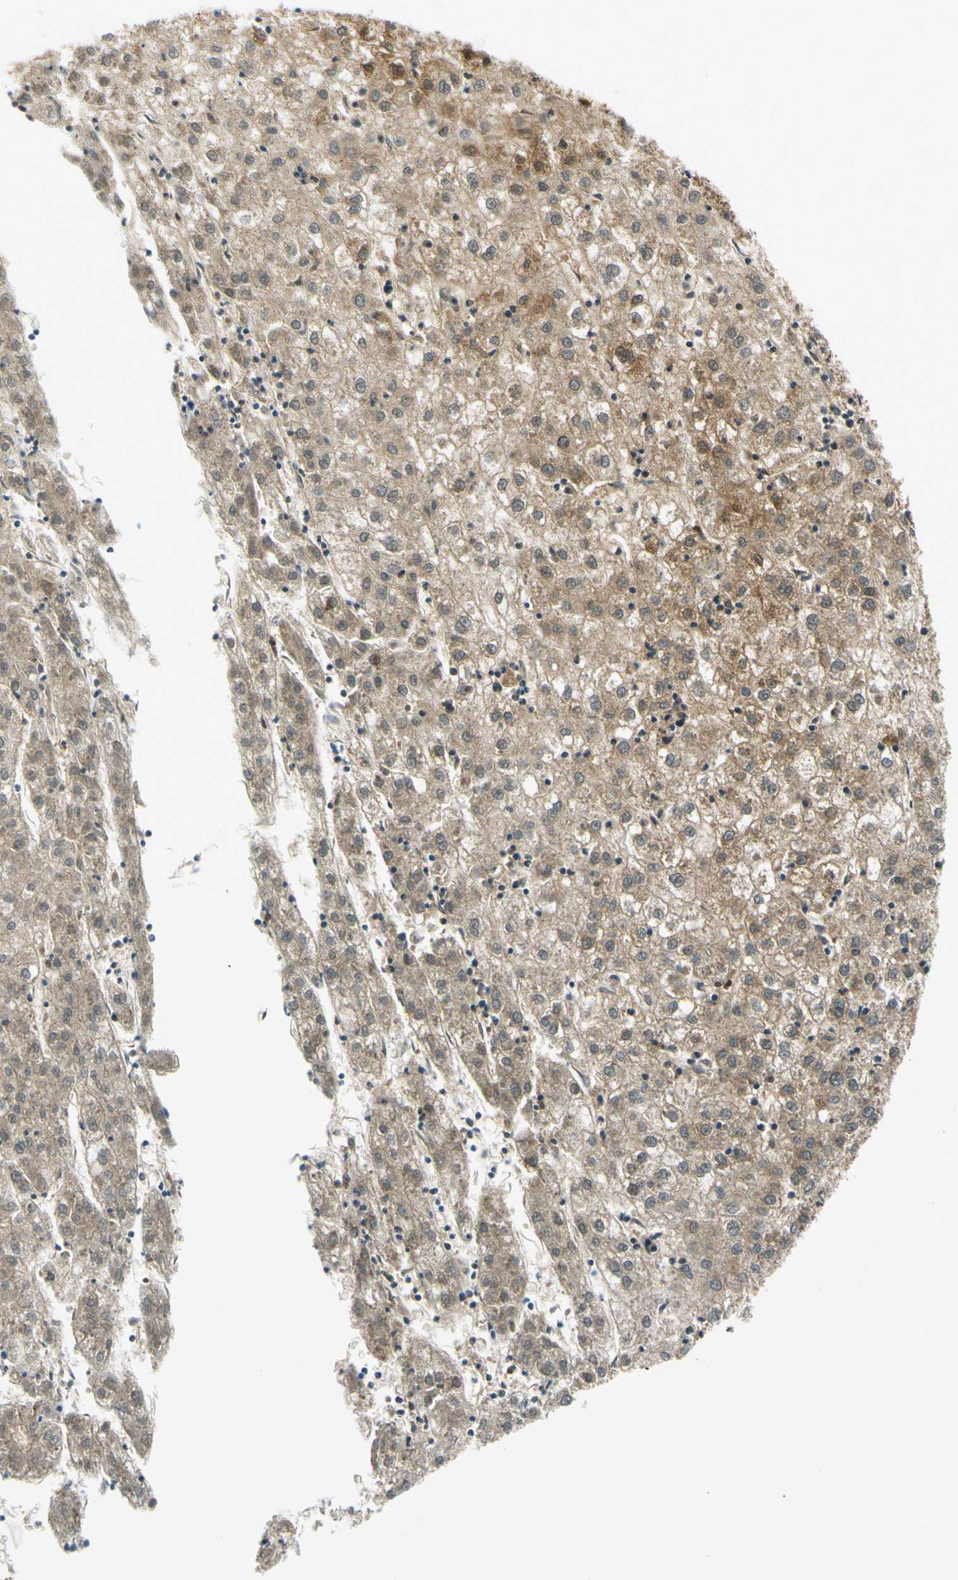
{"staining": {"intensity": "moderate", "quantity": ">75%", "location": "cytoplasmic/membranous,nuclear"}, "tissue": "liver cancer", "cell_type": "Tumor cells", "image_type": "cancer", "snomed": [{"axis": "morphology", "description": "Carcinoma, Hepatocellular, NOS"}, {"axis": "topography", "description": "Liver"}], "caption": "Immunohistochemistry of human hepatocellular carcinoma (liver) displays medium levels of moderate cytoplasmic/membranous and nuclear staining in approximately >75% of tumor cells.", "gene": "MAVS", "patient": {"sex": "male", "age": 72}}